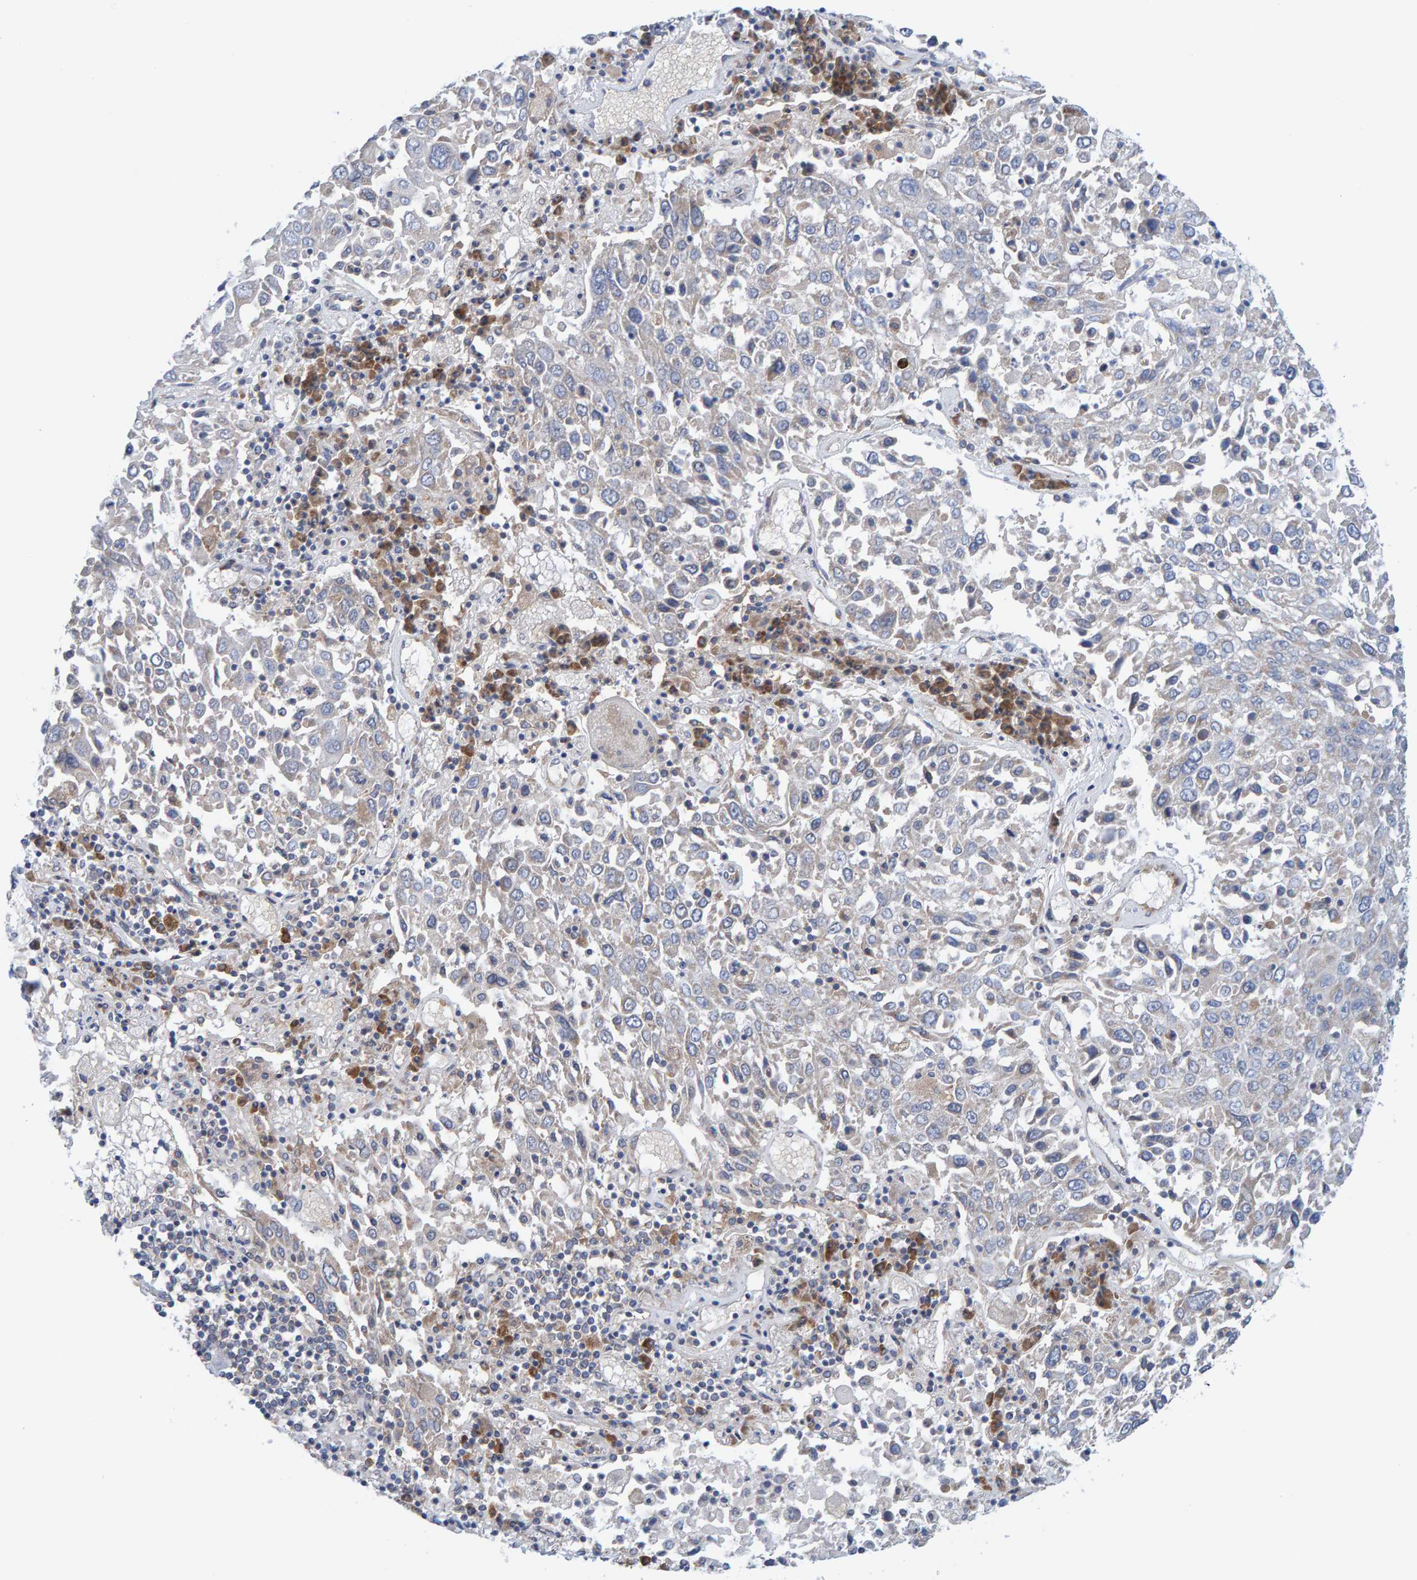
{"staining": {"intensity": "negative", "quantity": "none", "location": "none"}, "tissue": "lung cancer", "cell_type": "Tumor cells", "image_type": "cancer", "snomed": [{"axis": "morphology", "description": "Squamous cell carcinoma, NOS"}, {"axis": "topography", "description": "Lung"}], "caption": "A high-resolution photomicrograph shows IHC staining of lung cancer, which reveals no significant positivity in tumor cells.", "gene": "CDK5RAP3", "patient": {"sex": "male", "age": 65}}